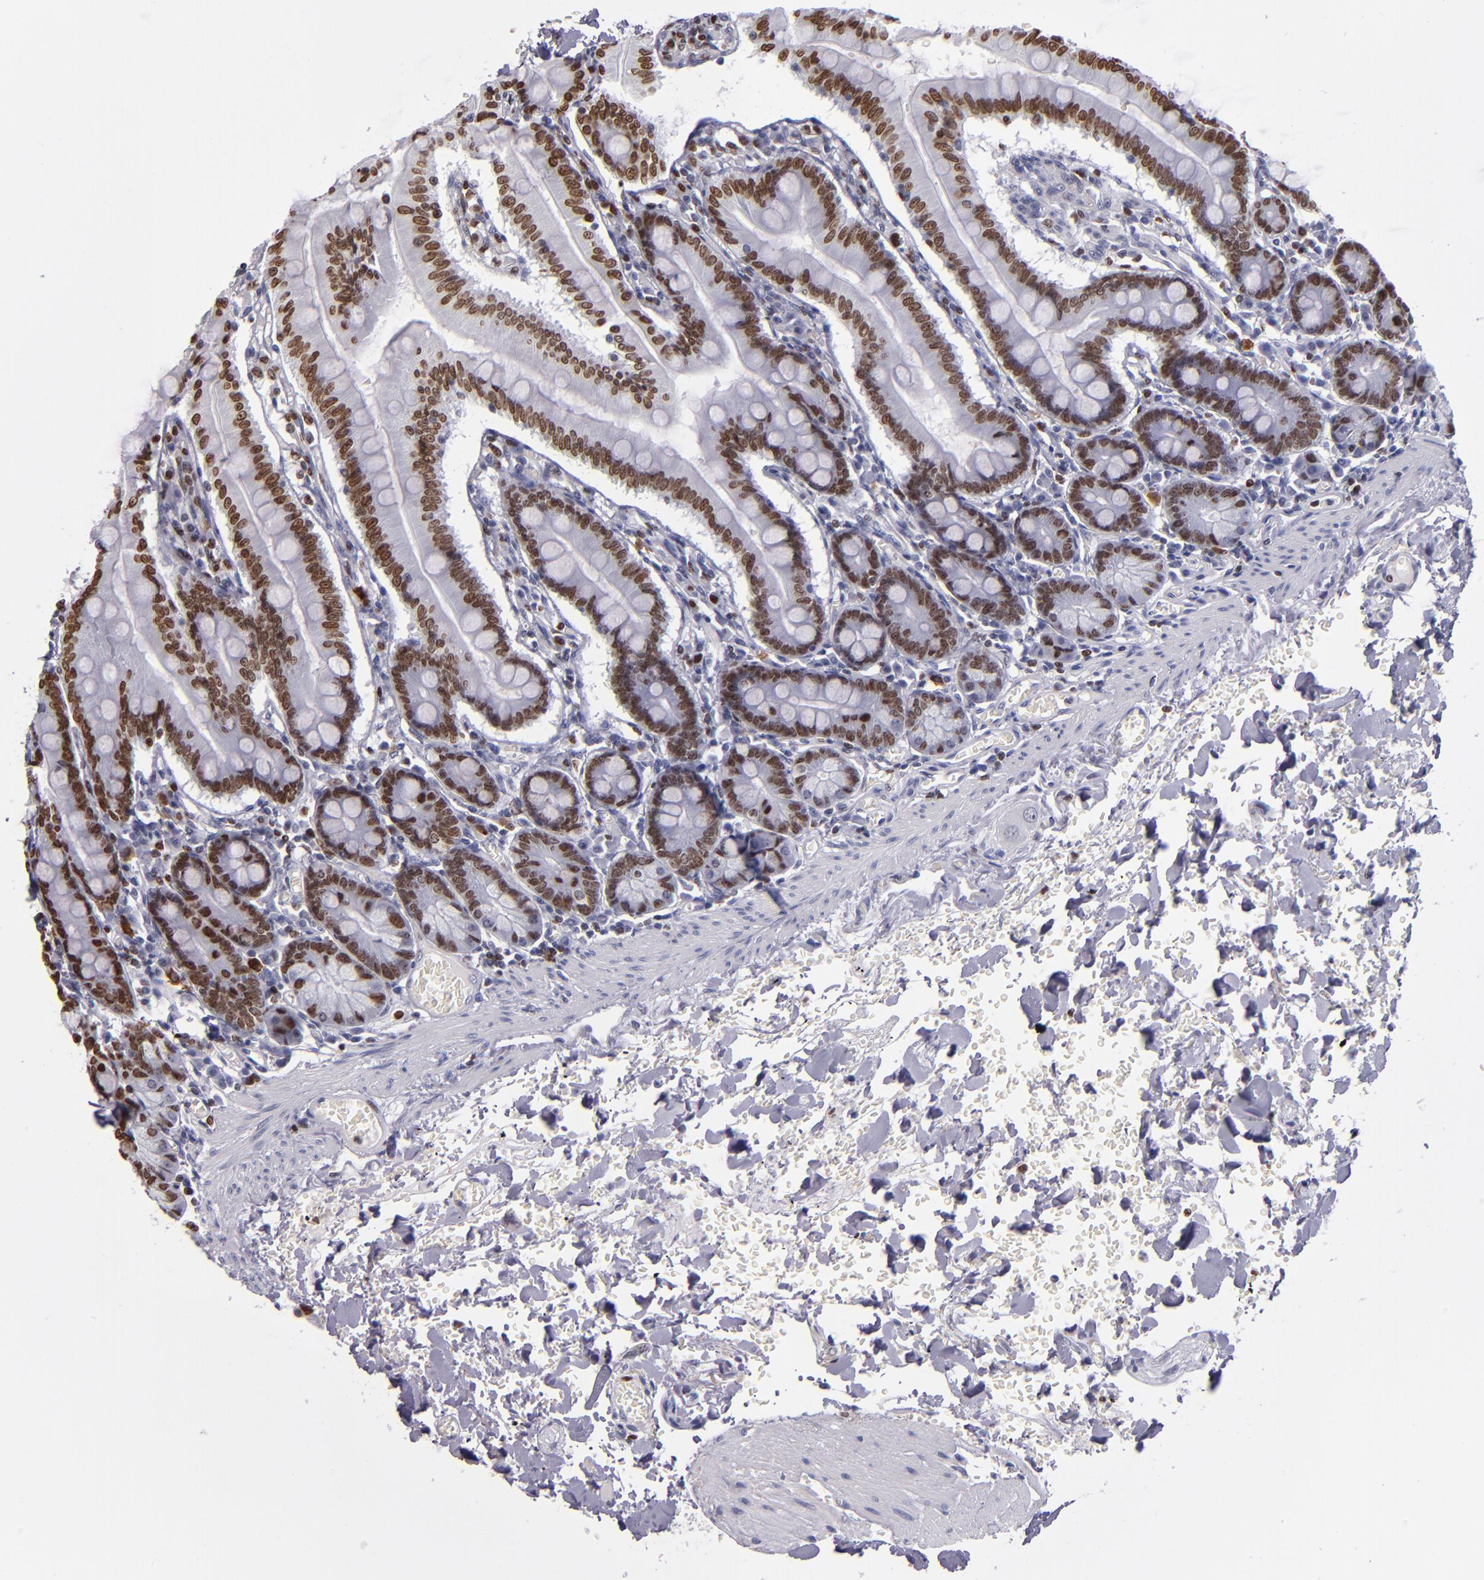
{"staining": {"intensity": "strong", "quantity": ">75%", "location": "nuclear"}, "tissue": "small intestine", "cell_type": "Glandular cells", "image_type": "normal", "snomed": [{"axis": "morphology", "description": "Normal tissue, NOS"}, {"axis": "topography", "description": "Small intestine"}], "caption": "Small intestine stained with DAB immunohistochemistry shows high levels of strong nuclear positivity in approximately >75% of glandular cells. (Brightfield microscopy of DAB IHC at high magnification).", "gene": "CDKL5", "patient": {"sex": "male", "age": 71}}